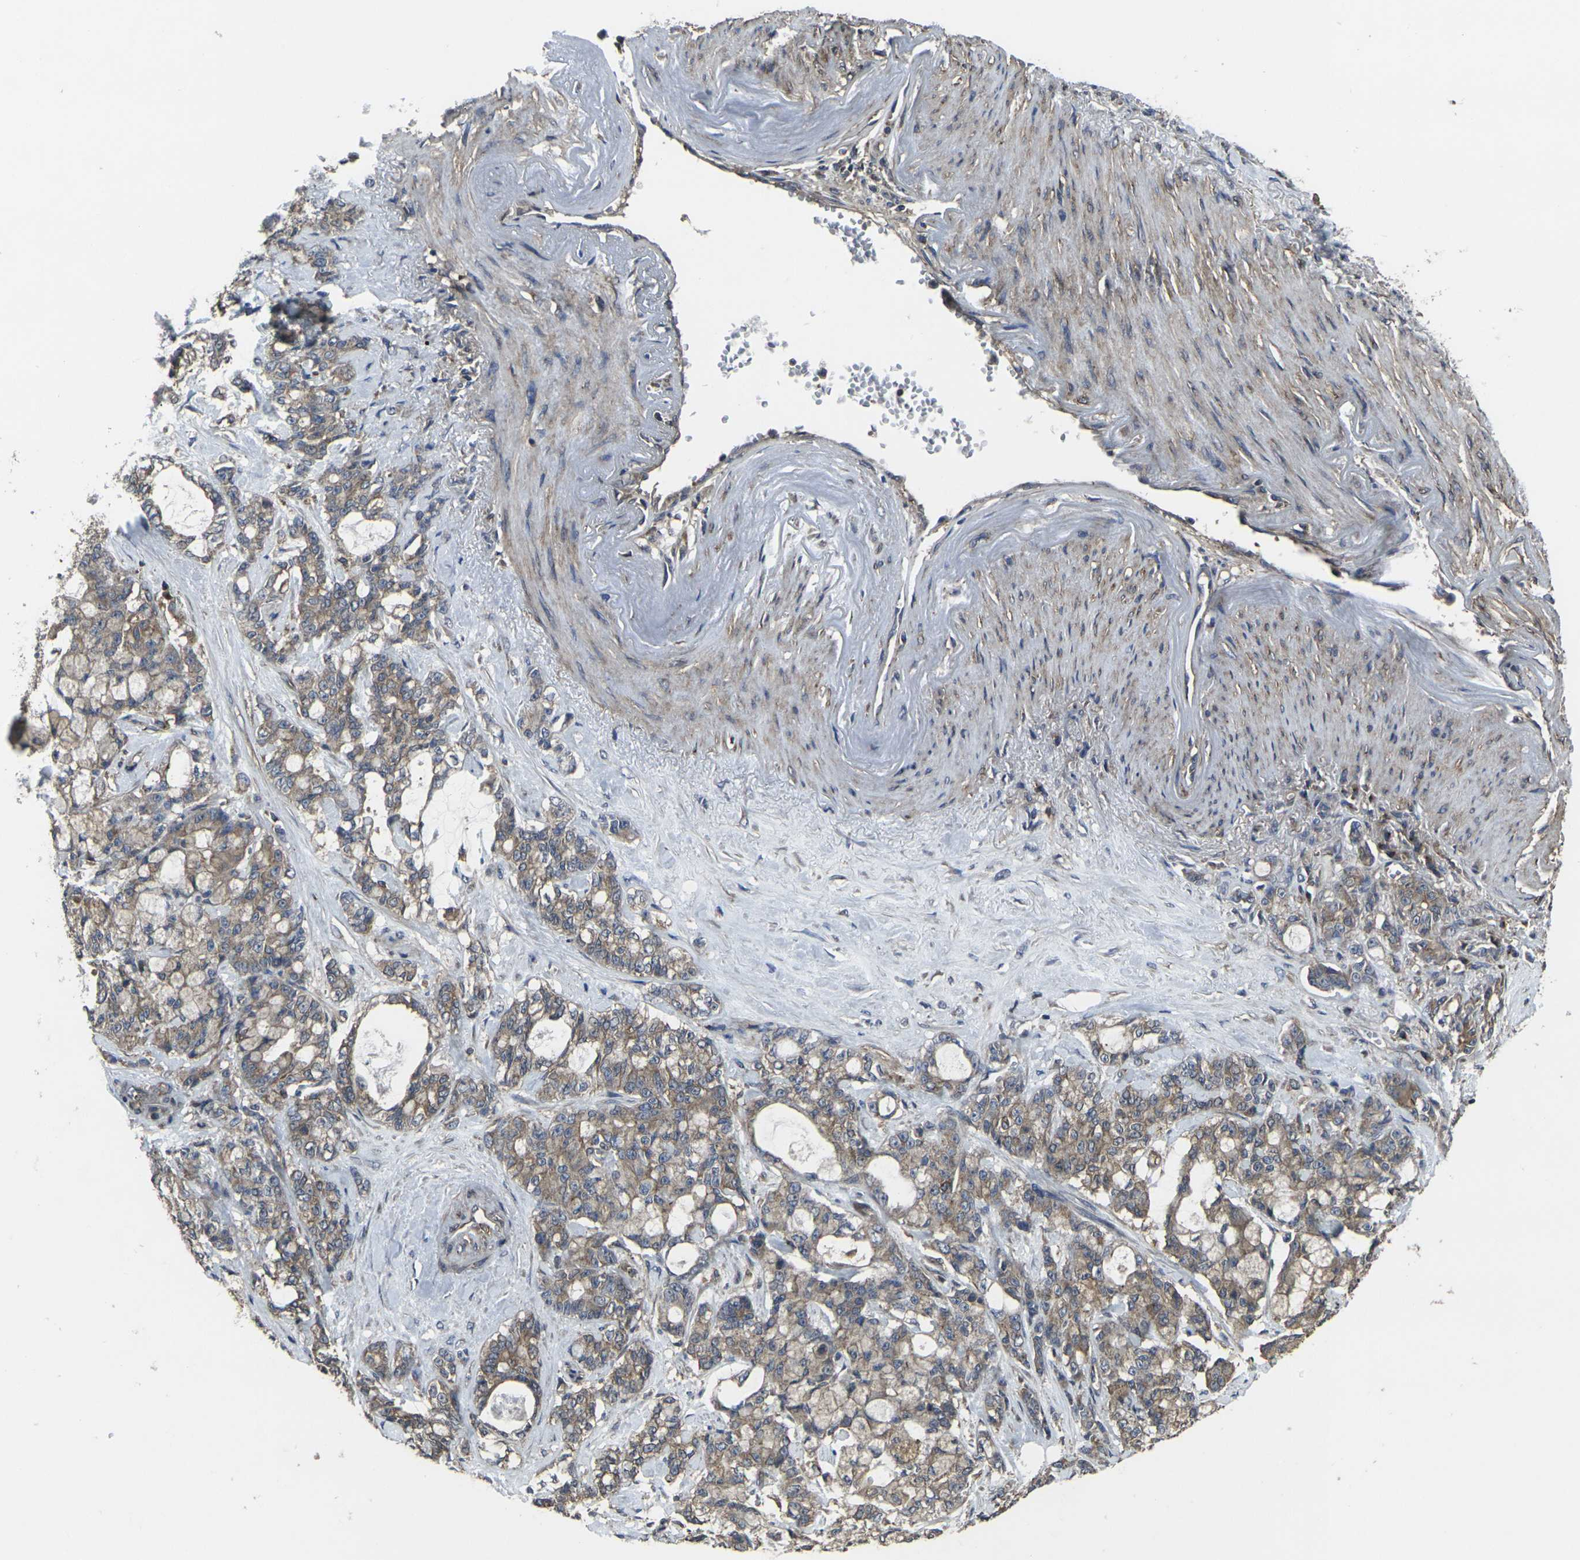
{"staining": {"intensity": "weak", "quantity": ">75%", "location": "cytoplasmic/membranous"}, "tissue": "pancreatic cancer", "cell_type": "Tumor cells", "image_type": "cancer", "snomed": [{"axis": "morphology", "description": "Adenocarcinoma, NOS"}, {"axis": "topography", "description": "Pancreas"}], "caption": "This photomicrograph exhibits immunohistochemistry staining of human pancreatic adenocarcinoma, with low weak cytoplasmic/membranous staining in about >75% of tumor cells.", "gene": "PRKACB", "patient": {"sex": "female", "age": 73}}